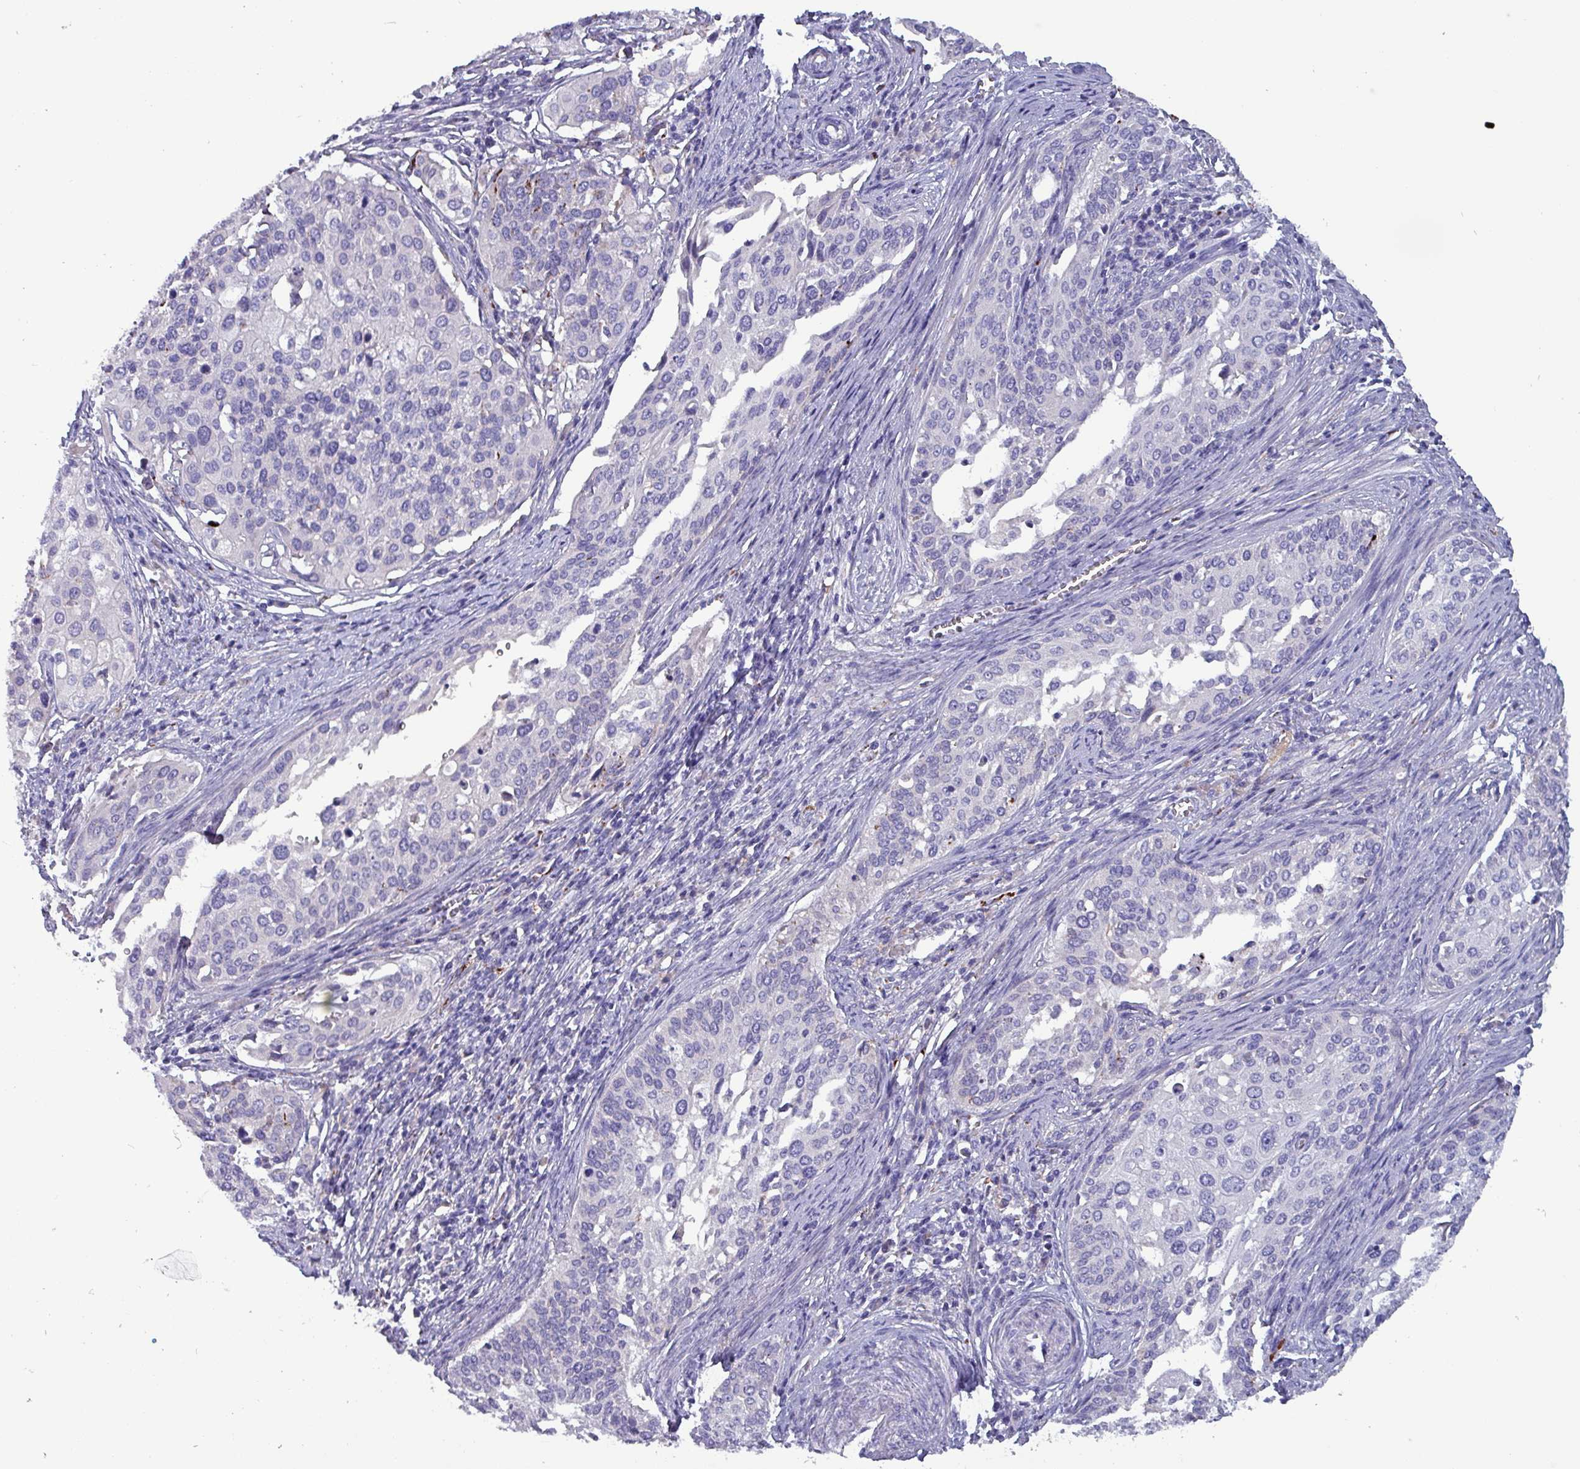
{"staining": {"intensity": "negative", "quantity": "none", "location": "none"}, "tissue": "cervical cancer", "cell_type": "Tumor cells", "image_type": "cancer", "snomed": [{"axis": "morphology", "description": "Squamous cell carcinoma, NOS"}, {"axis": "topography", "description": "Cervix"}], "caption": "This is a photomicrograph of immunohistochemistry (IHC) staining of cervical squamous cell carcinoma, which shows no expression in tumor cells. (Stains: DAB immunohistochemistry (IHC) with hematoxylin counter stain, Microscopy: brightfield microscopy at high magnification).", "gene": "HSD3B7", "patient": {"sex": "female", "age": 44}}